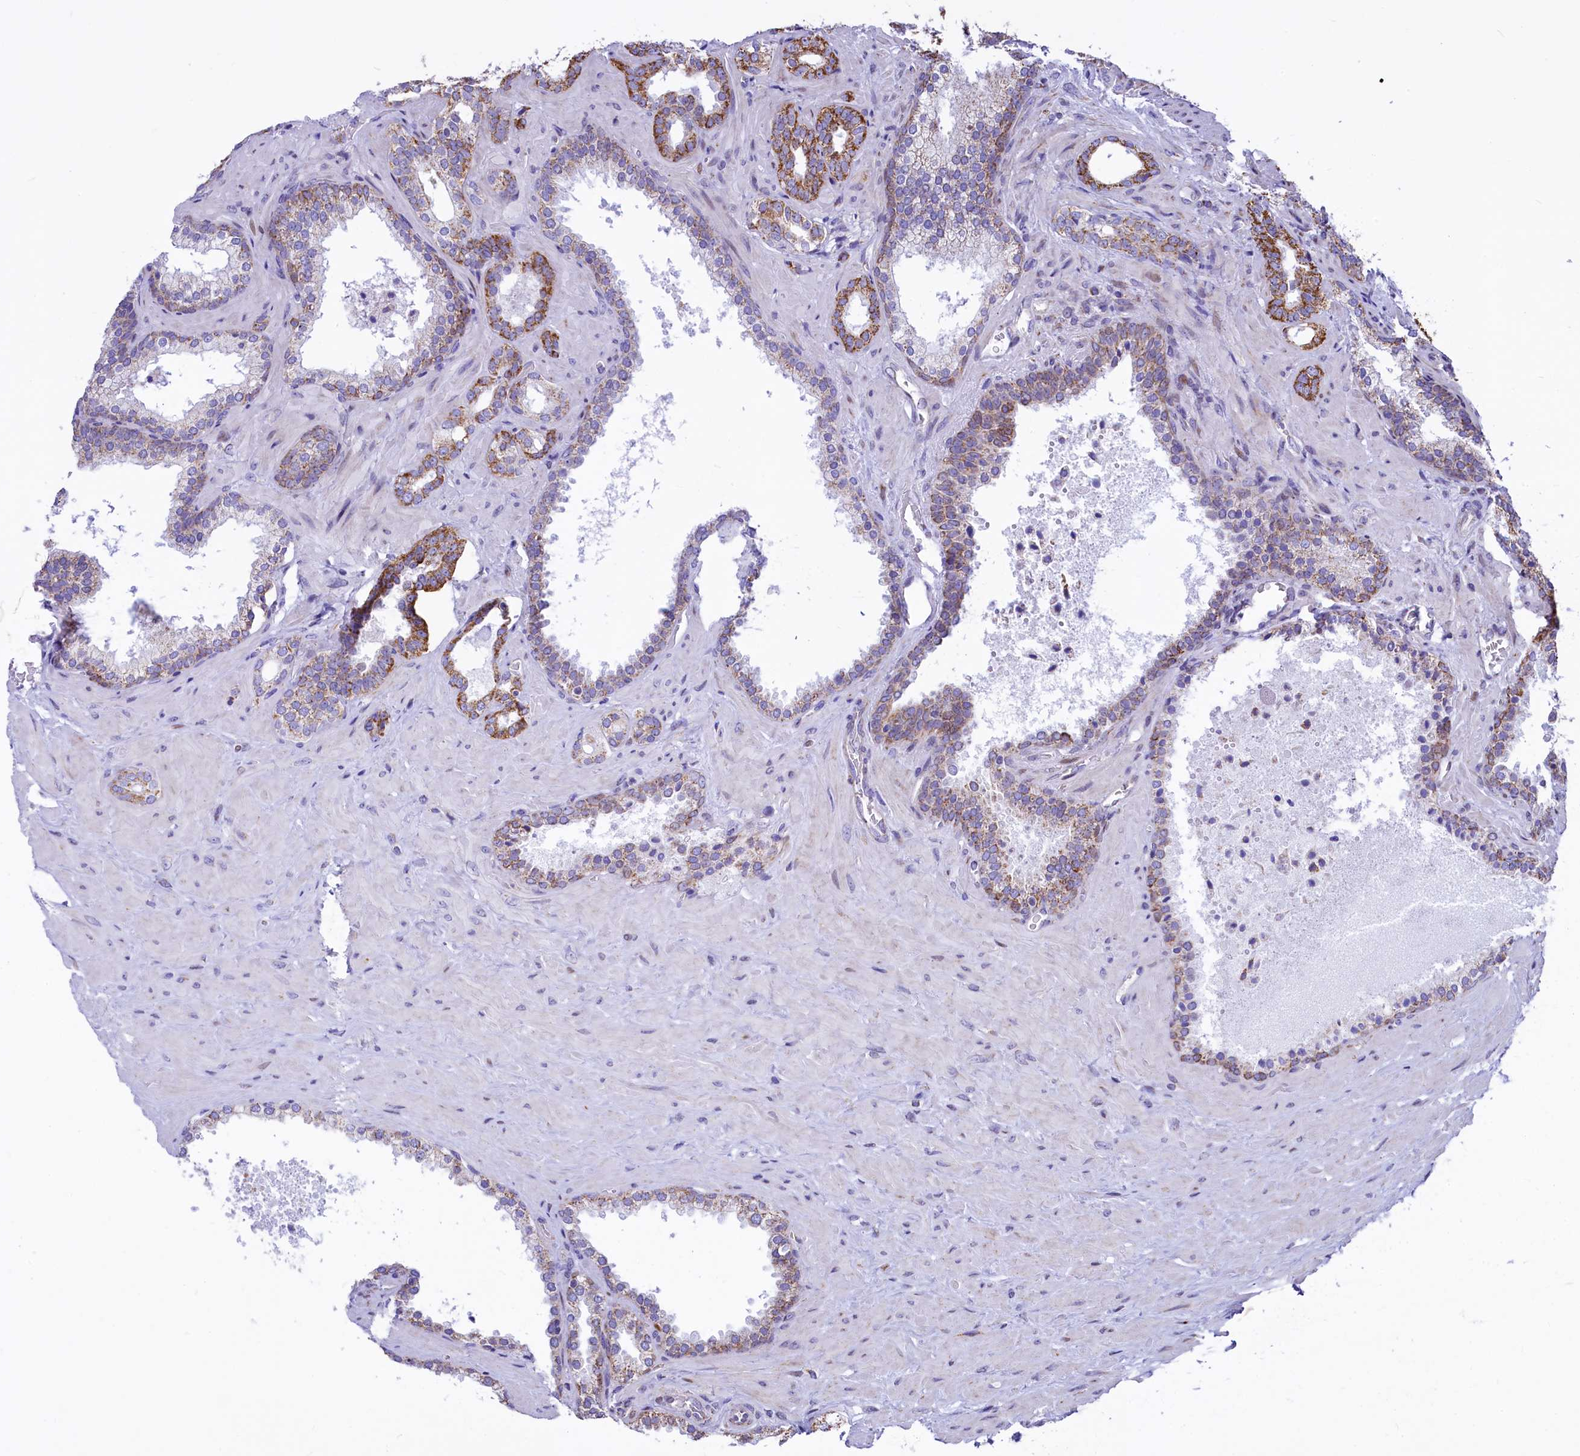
{"staining": {"intensity": "moderate", "quantity": ">75%", "location": "cytoplasmic/membranous"}, "tissue": "prostate cancer", "cell_type": "Tumor cells", "image_type": "cancer", "snomed": [{"axis": "morphology", "description": "Adenocarcinoma, High grade"}, {"axis": "topography", "description": "Prostate"}], "caption": "DAB immunohistochemical staining of human prostate cancer shows moderate cytoplasmic/membranous protein staining in approximately >75% of tumor cells.", "gene": "VWCE", "patient": {"sex": "male", "age": 64}}